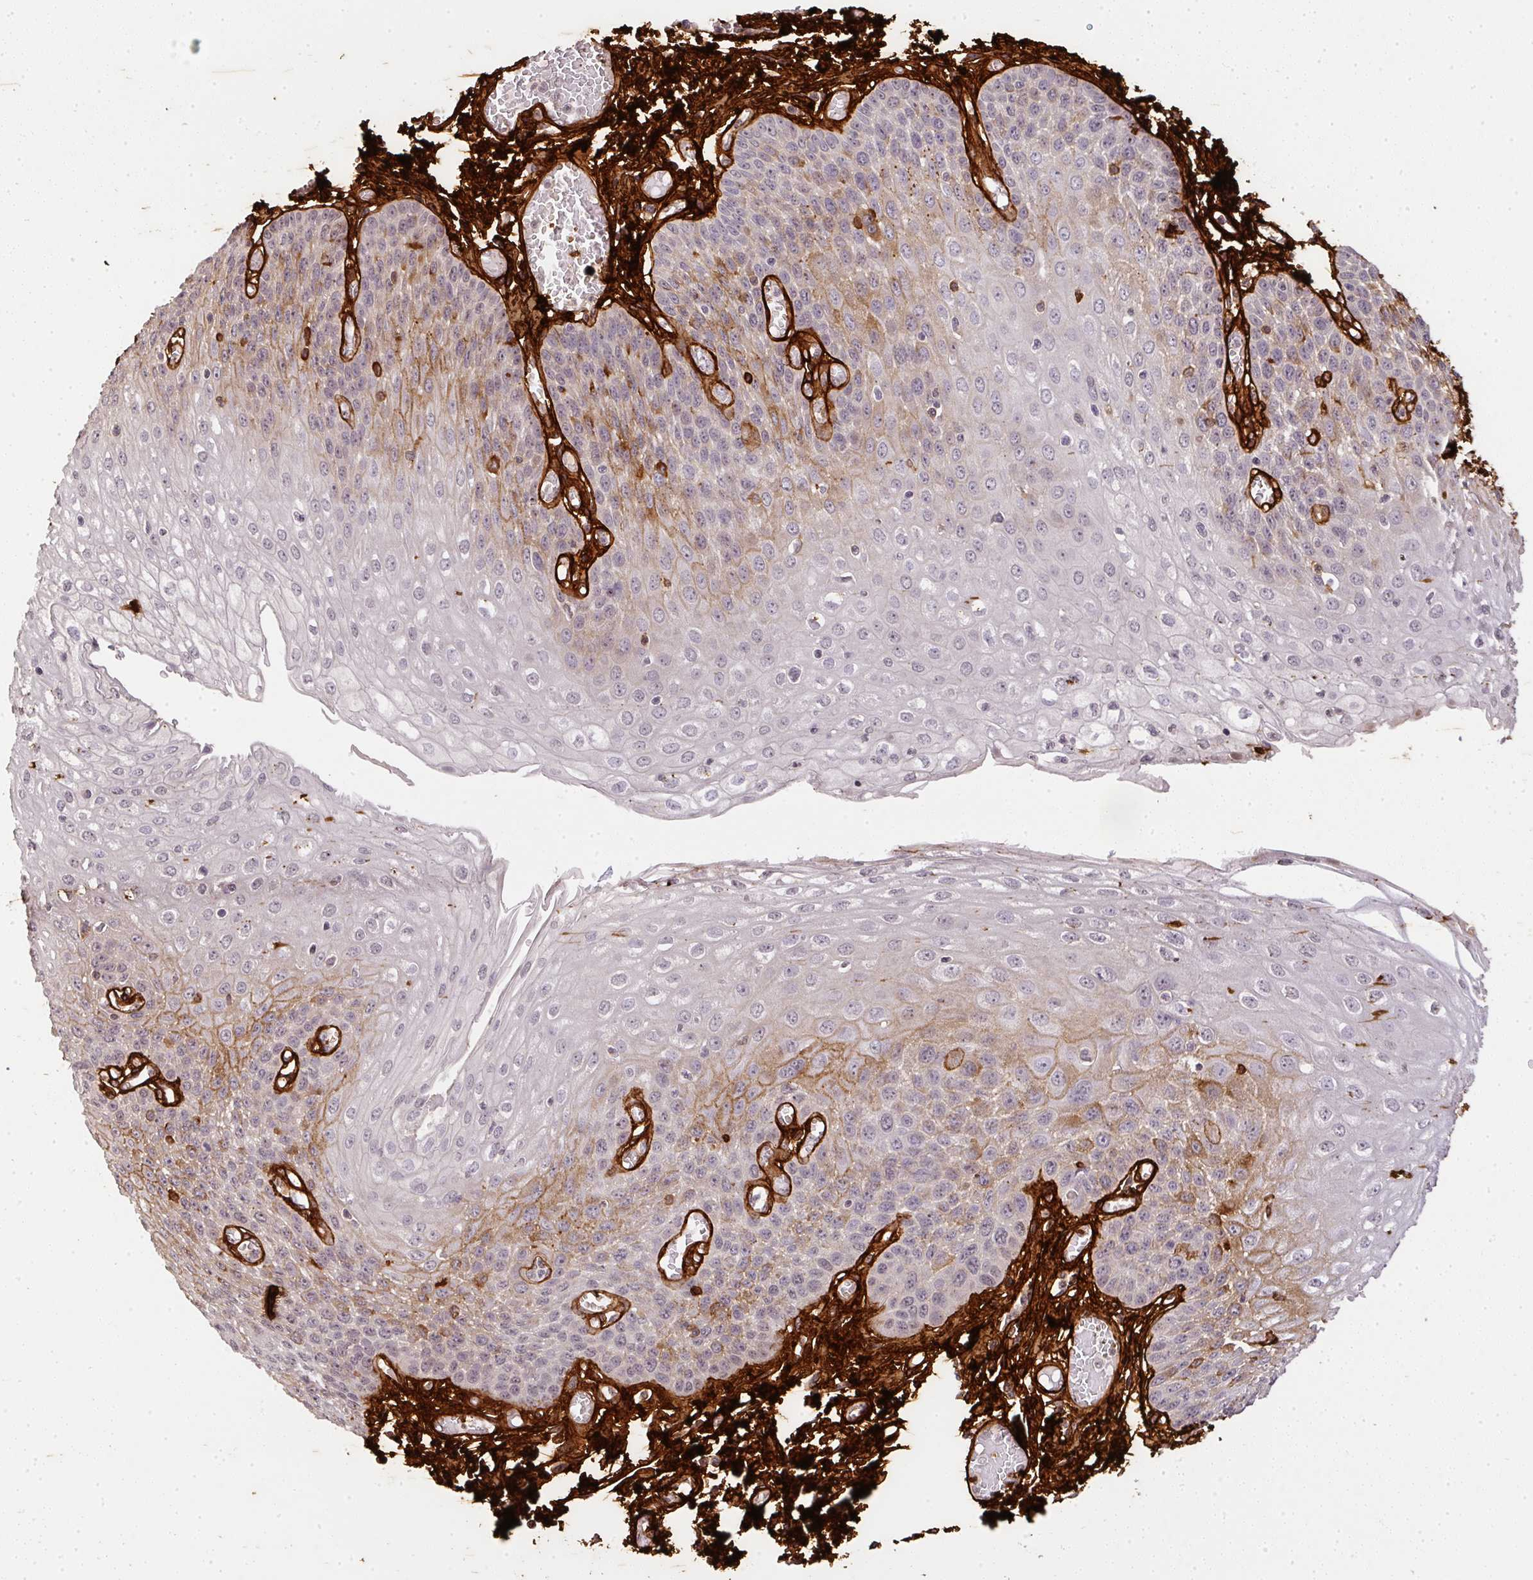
{"staining": {"intensity": "moderate", "quantity": "<25%", "location": "cytoplasmic/membranous"}, "tissue": "esophagus", "cell_type": "Squamous epithelial cells", "image_type": "normal", "snomed": [{"axis": "morphology", "description": "Normal tissue, NOS"}, {"axis": "morphology", "description": "Adenocarcinoma, NOS"}, {"axis": "topography", "description": "Esophagus"}], "caption": "Protein positivity by immunohistochemistry demonstrates moderate cytoplasmic/membranous staining in approximately <25% of squamous epithelial cells in unremarkable esophagus.", "gene": "COL3A1", "patient": {"sex": "male", "age": 81}}